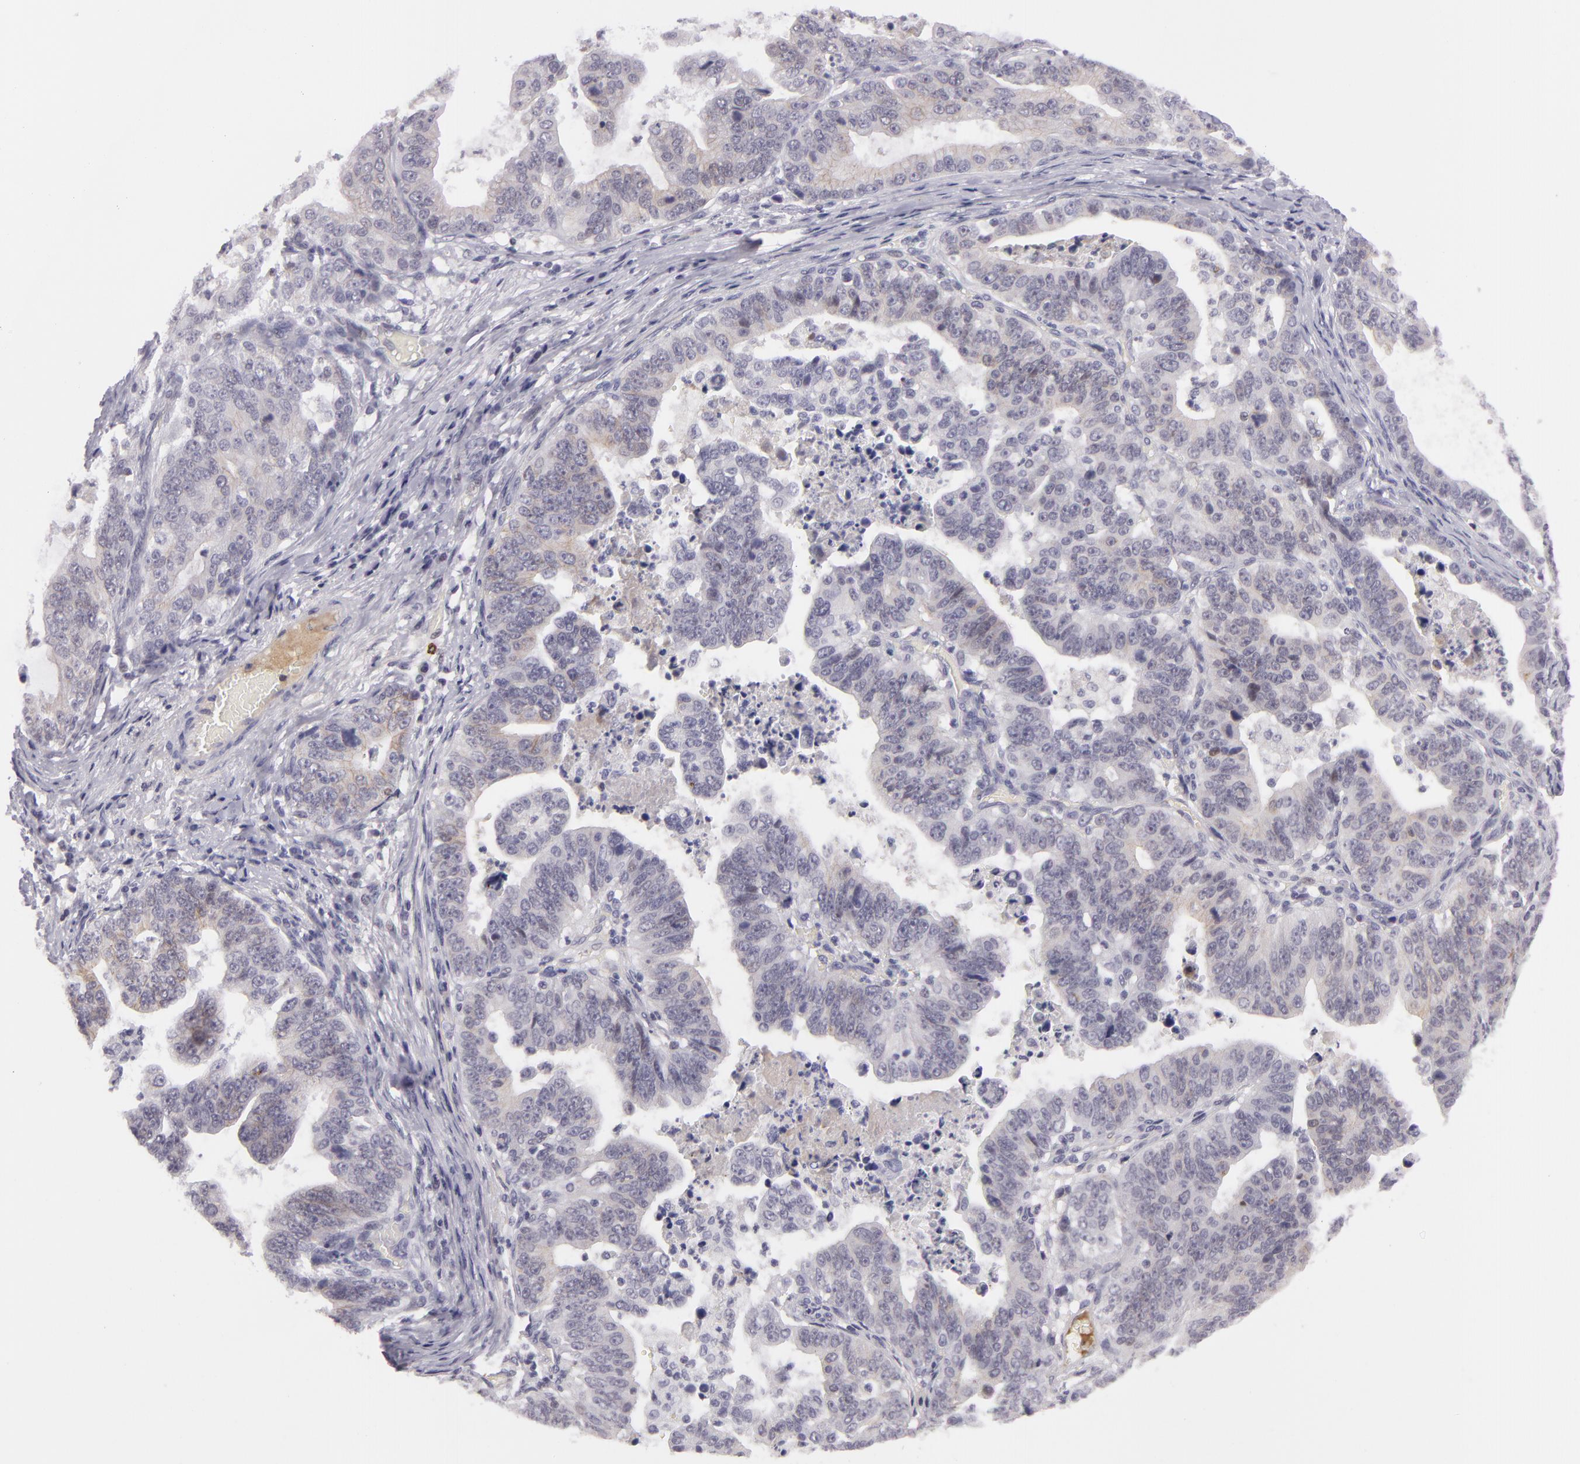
{"staining": {"intensity": "negative", "quantity": "none", "location": "none"}, "tissue": "stomach cancer", "cell_type": "Tumor cells", "image_type": "cancer", "snomed": [{"axis": "morphology", "description": "Adenocarcinoma, NOS"}, {"axis": "topography", "description": "Stomach, upper"}], "caption": "IHC image of neoplastic tissue: human stomach cancer (adenocarcinoma) stained with DAB (3,3'-diaminobenzidine) displays no significant protein positivity in tumor cells.", "gene": "CTNNB1", "patient": {"sex": "female", "age": 50}}